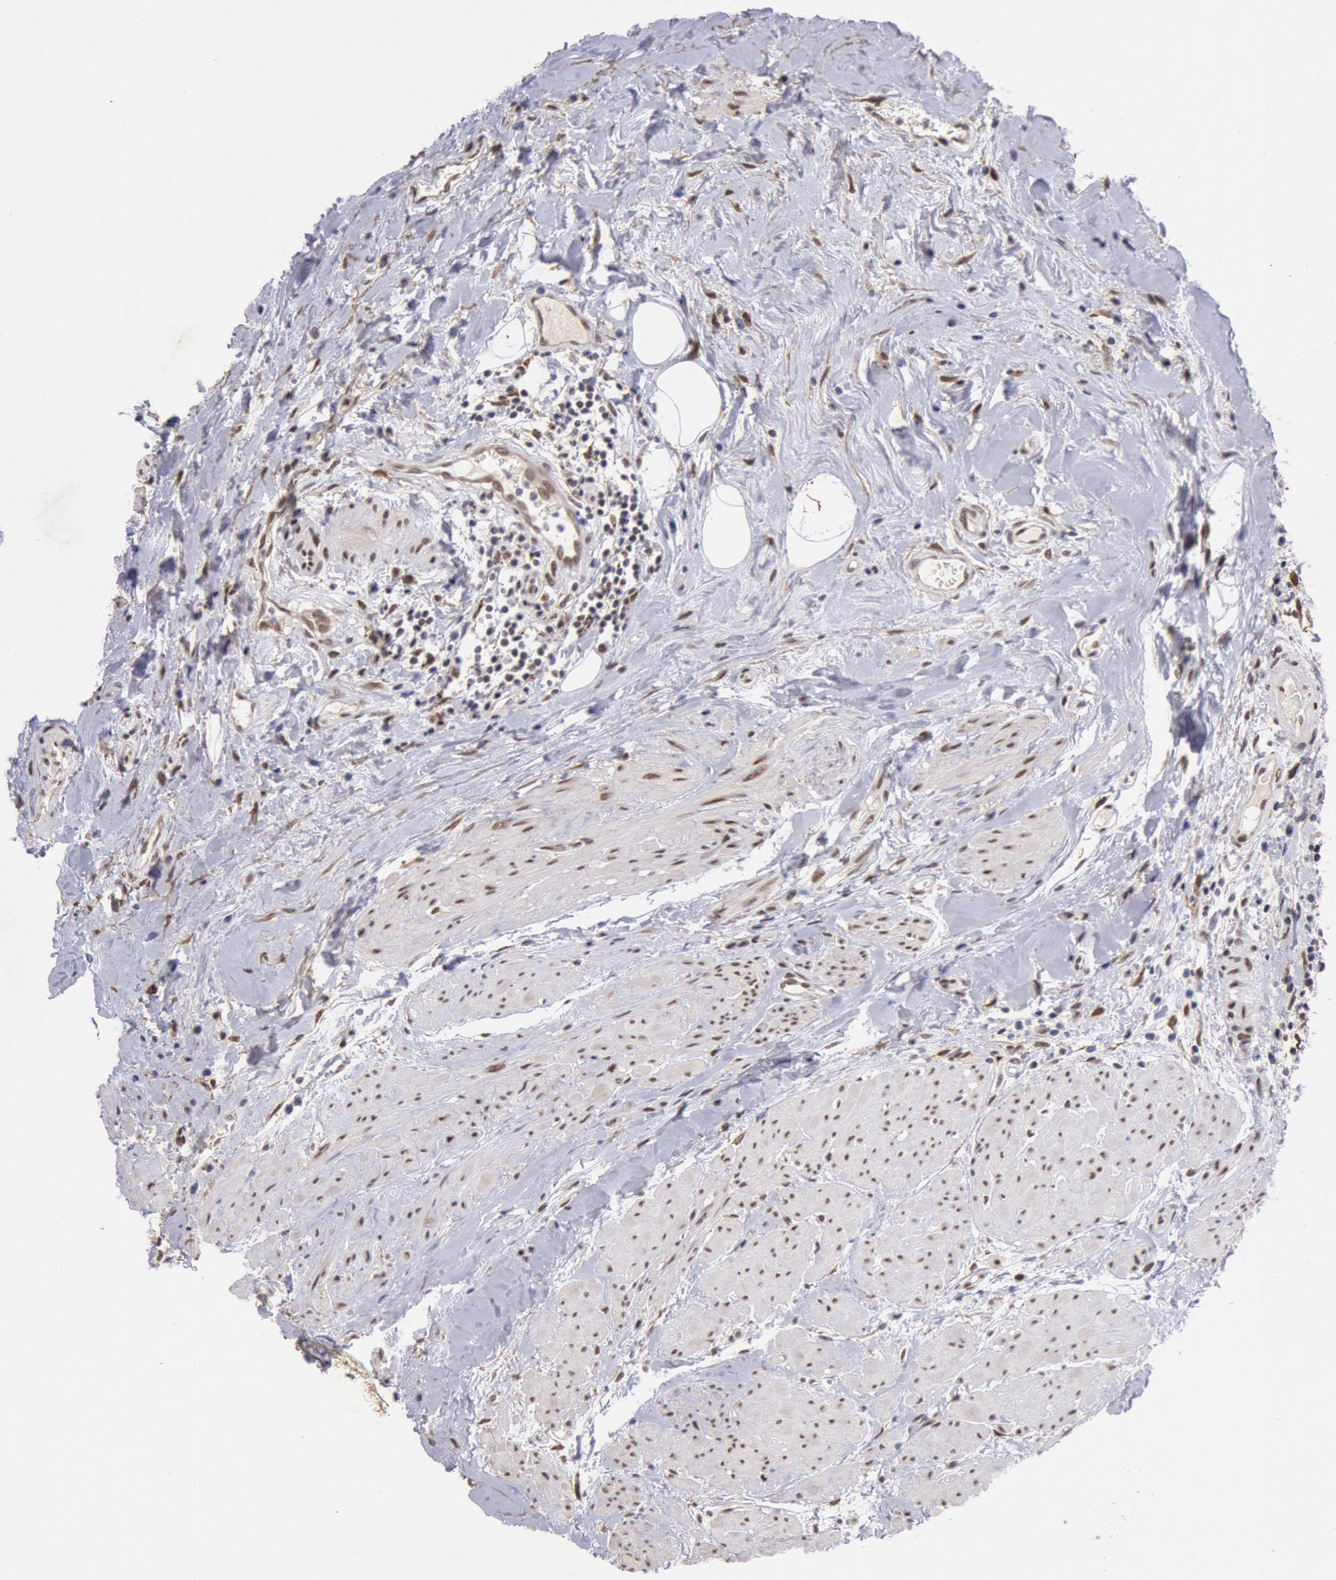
{"staining": {"intensity": "moderate", "quantity": ">75%", "location": "nuclear"}, "tissue": "urothelial cancer", "cell_type": "Tumor cells", "image_type": "cancer", "snomed": [{"axis": "morphology", "description": "Urothelial carcinoma, High grade"}, {"axis": "topography", "description": "Urinary bladder"}], "caption": "Approximately >75% of tumor cells in urothelial cancer display moderate nuclear protein staining as visualized by brown immunohistochemical staining.", "gene": "CDKN2B", "patient": {"sex": "male", "age": 66}}